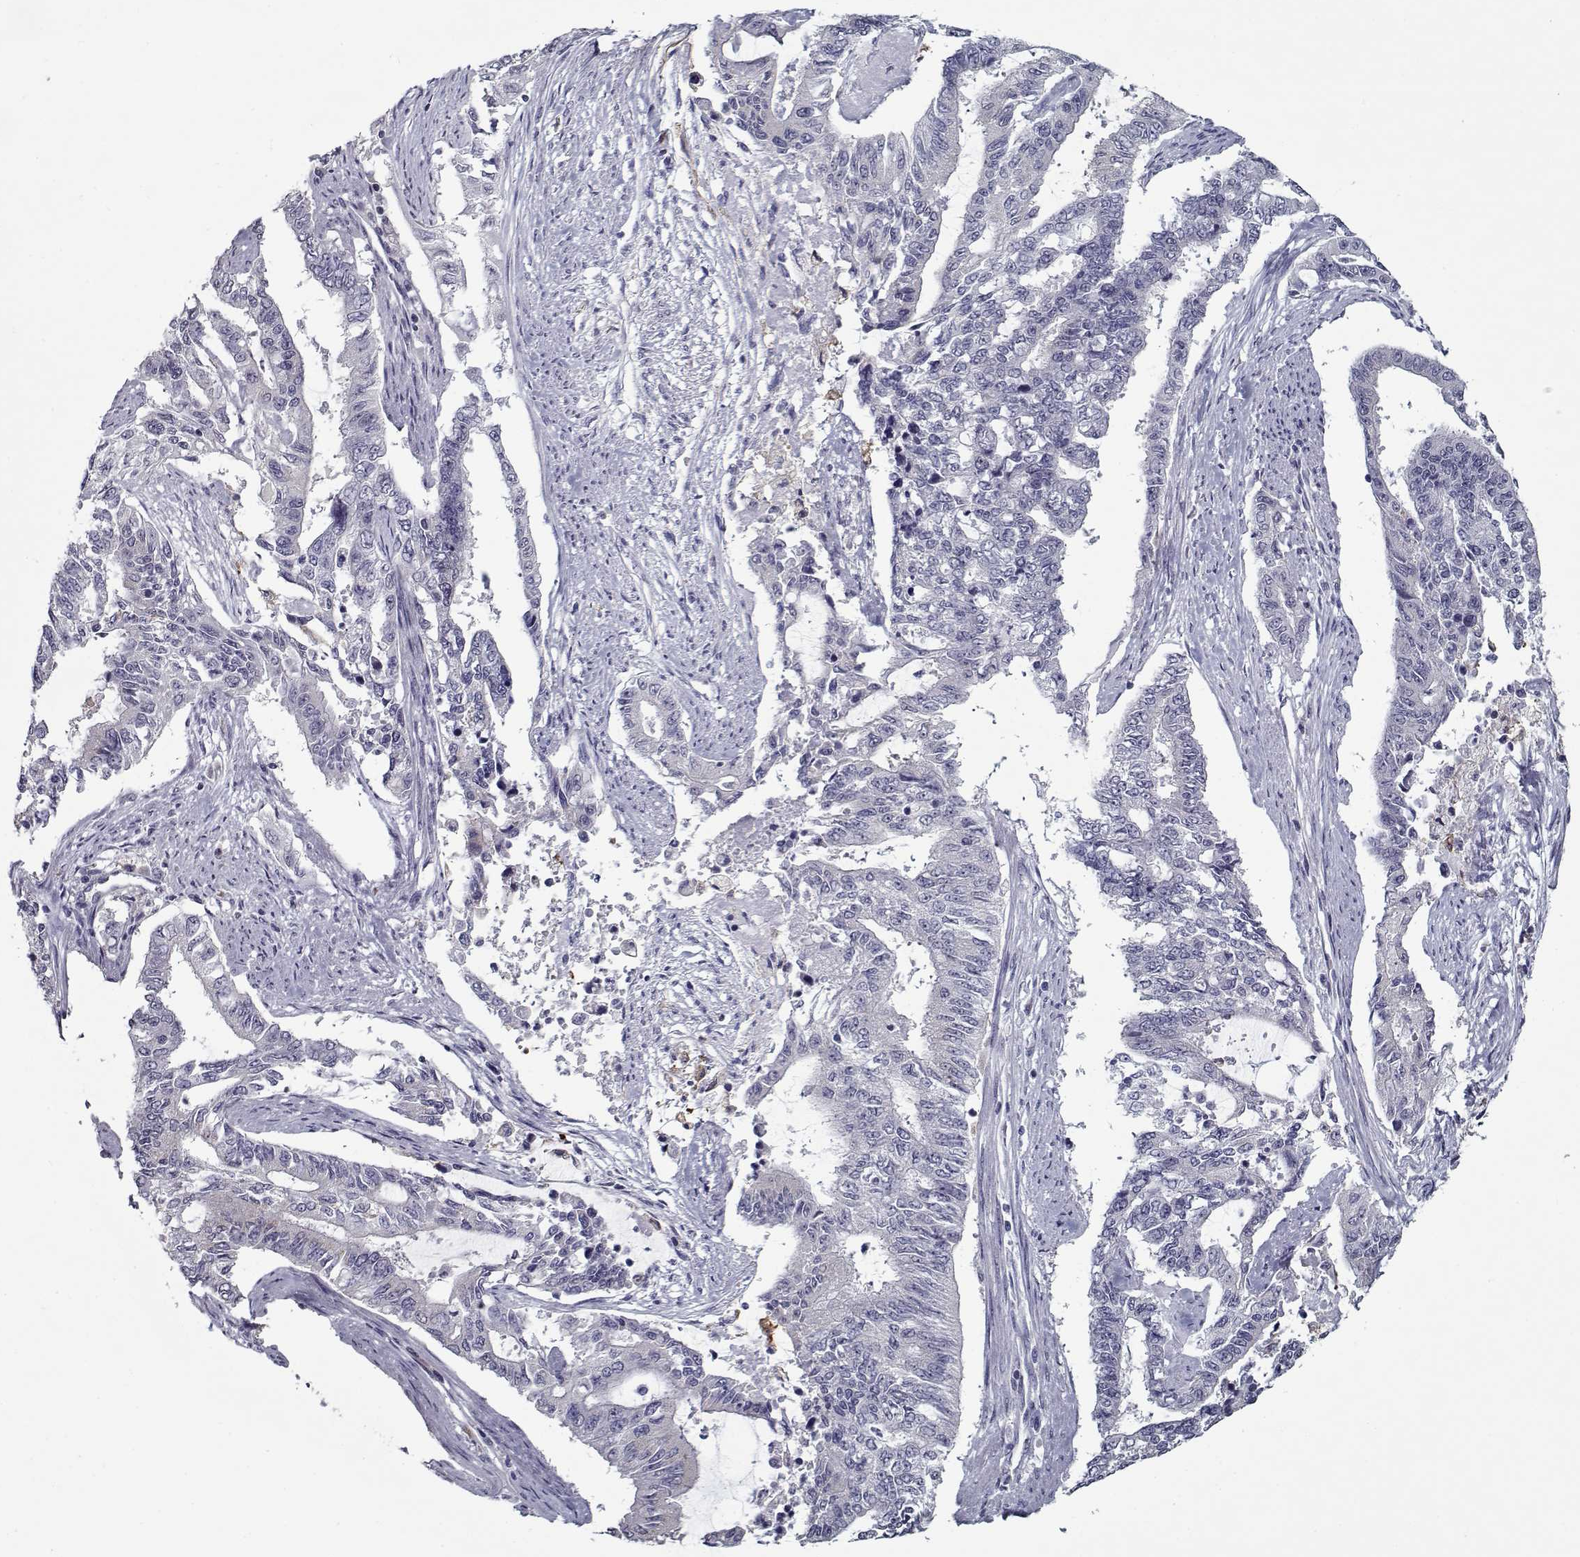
{"staining": {"intensity": "negative", "quantity": "none", "location": "none"}, "tissue": "endometrial cancer", "cell_type": "Tumor cells", "image_type": "cancer", "snomed": [{"axis": "morphology", "description": "Adenocarcinoma, NOS"}, {"axis": "topography", "description": "Uterus"}], "caption": "A high-resolution histopathology image shows IHC staining of endometrial cancer (adenocarcinoma), which exhibits no significant positivity in tumor cells.", "gene": "SEC16B", "patient": {"sex": "female", "age": 59}}